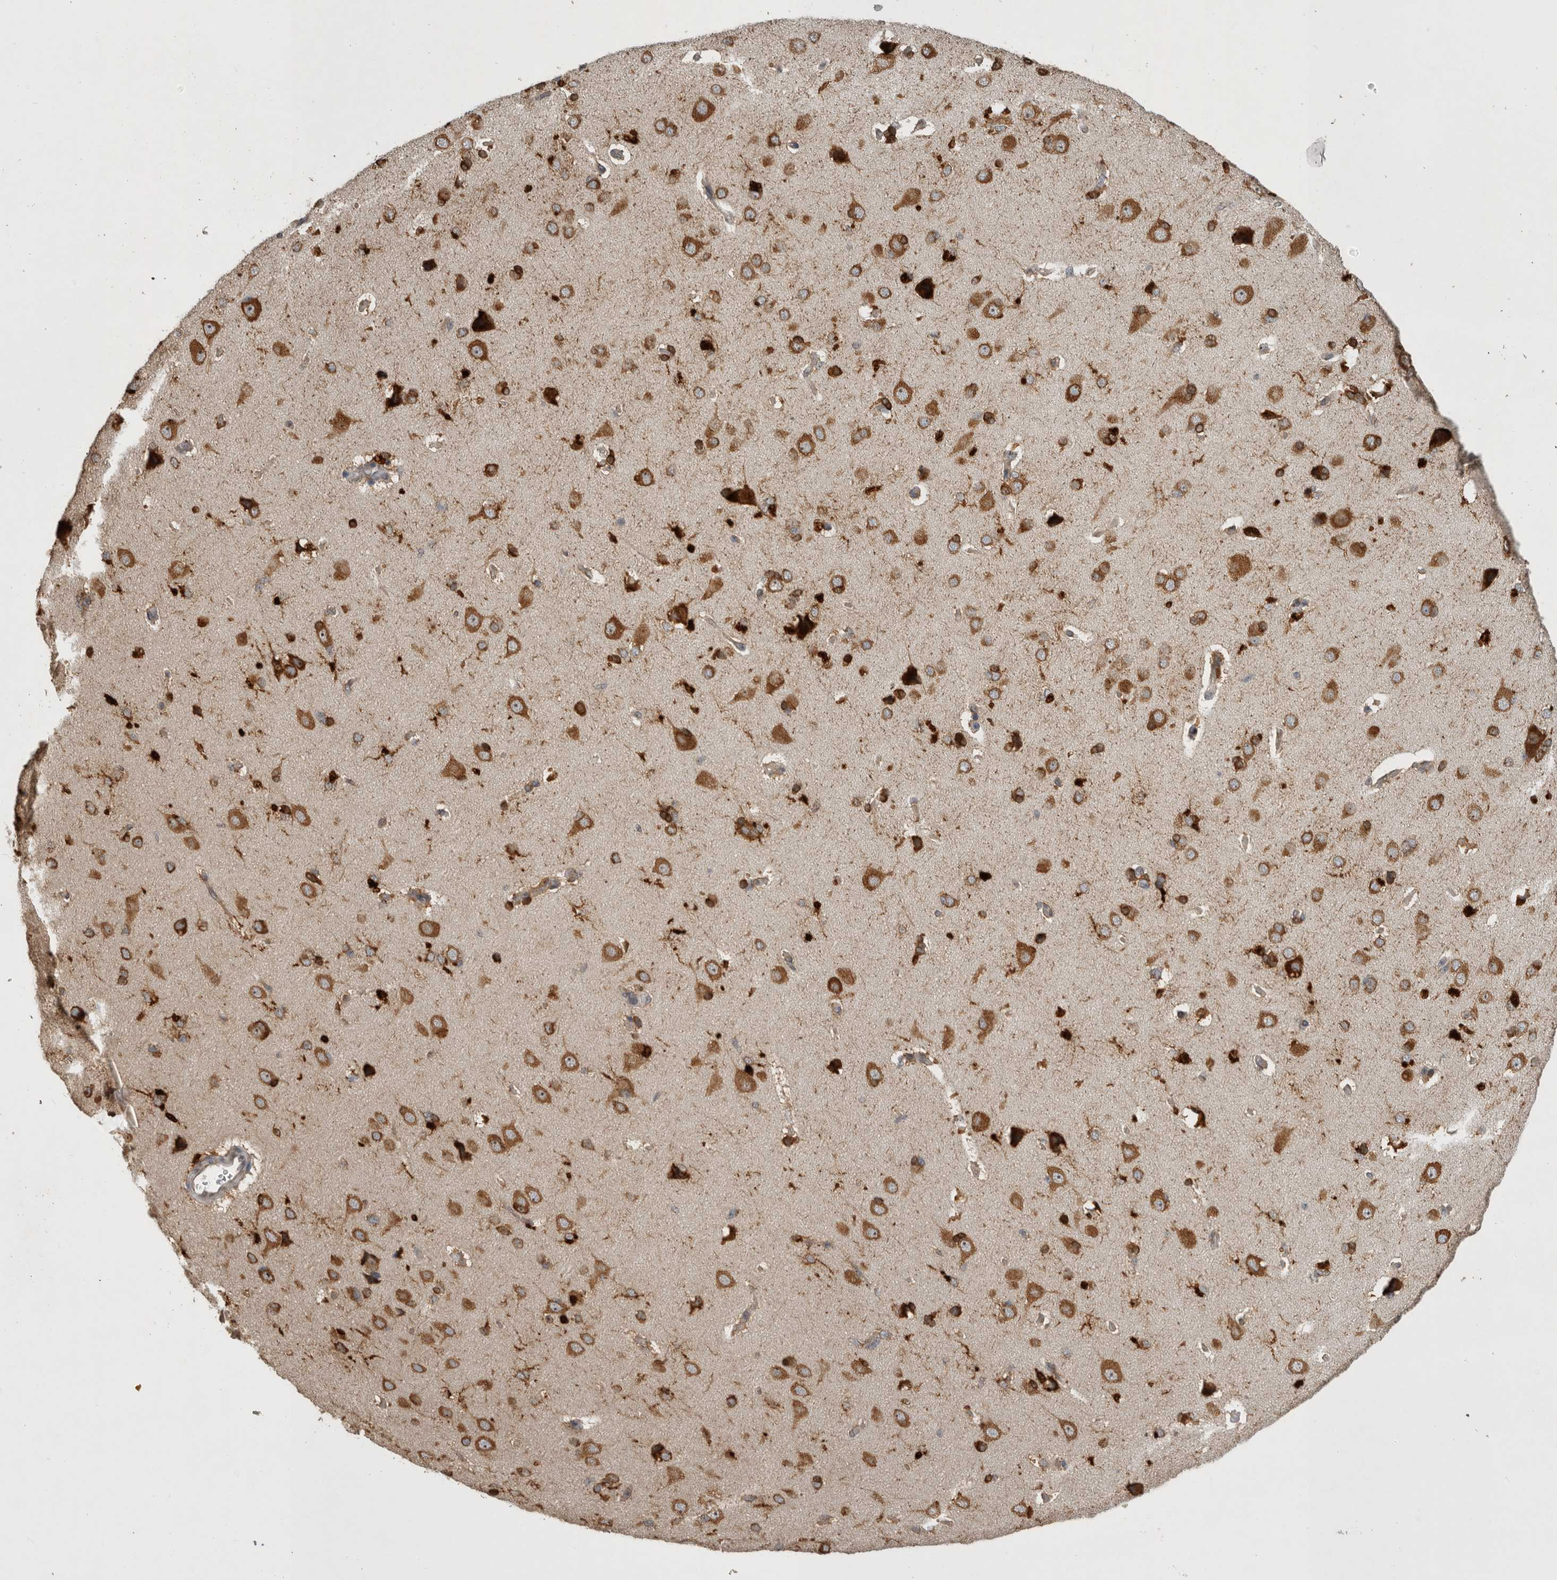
{"staining": {"intensity": "weak", "quantity": "25%-75%", "location": "cytoplasmic/membranous"}, "tissue": "cerebral cortex", "cell_type": "Endothelial cells", "image_type": "normal", "snomed": [{"axis": "morphology", "description": "Normal tissue, NOS"}, {"axis": "topography", "description": "Cerebral cortex"}], "caption": "The histopathology image shows staining of normal cerebral cortex, revealing weak cytoplasmic/membranous protein staining (brown color) within endothelial cells. (brown staining indicates protein expression, while blue staining denotes nuclei).", "gene": "ATXN2", "patient": {"sex": "male", "age": 62}}